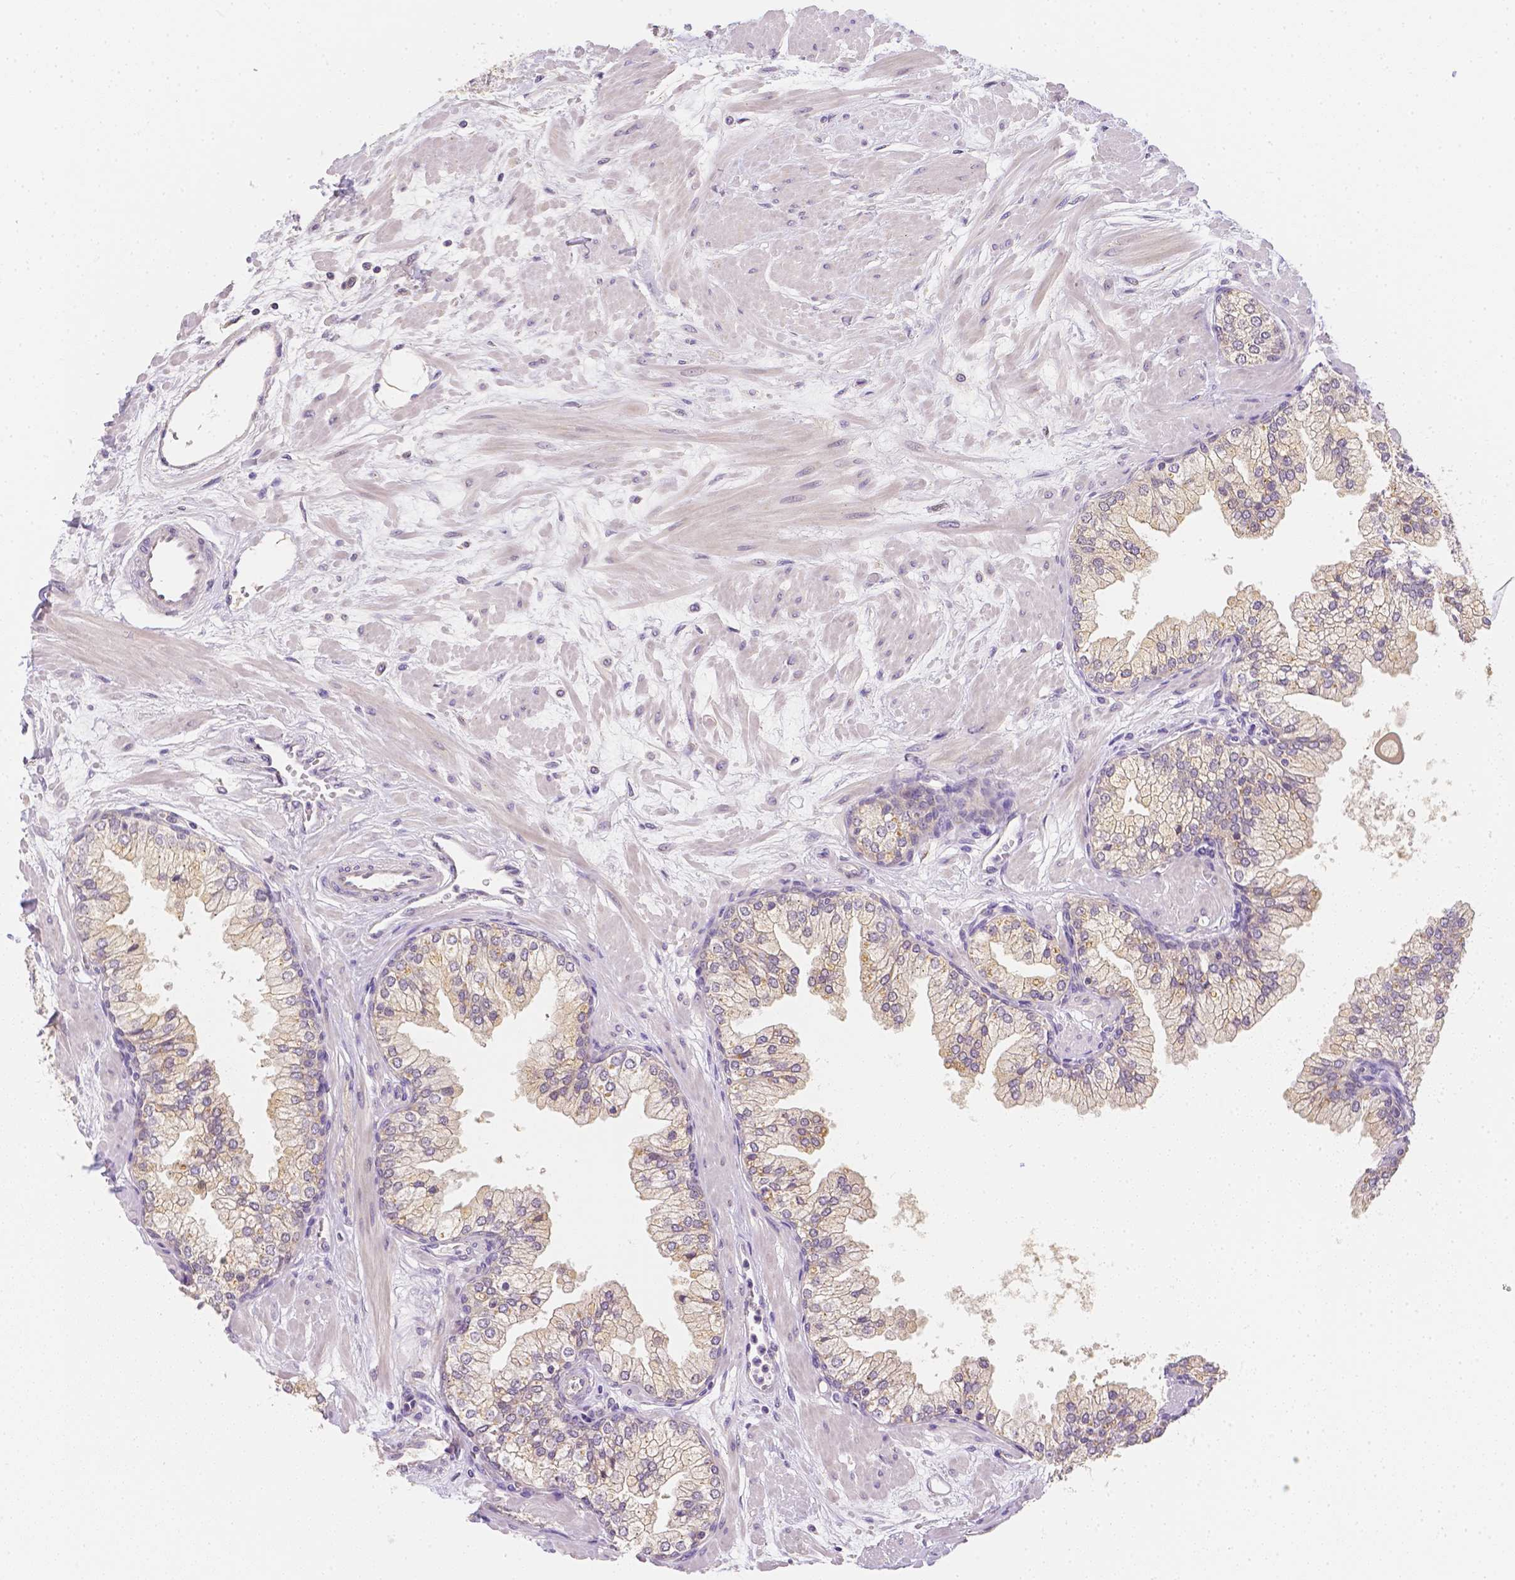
{"staining": {"intensity": "weak", "quantity": "25%-75%", "location": "cytoplasmic/membranous"}, "tissue": "prostate", "cell_type": "Glandular cells", "image_type": "normal", "snomed": [{"axis": "morphology", "description": "Normal tissue, NOS"}, {"axis": "topography", "description": "Prostate"}, {"axis": "topography", "description": "Peripheral nerve tissue"}], "caption": "DAB (3,3'-diaminobenzidine) immunohistochemical staining of normal prostate reveals weak cytoplasmic/membranous protein positivity in about 25%-75% of glandular cells. (brown staining indicates protein expression, while blue staining denotes nuclei).", "gene": "C10orf67", "patient": {"sex": "male", "age": 61}}